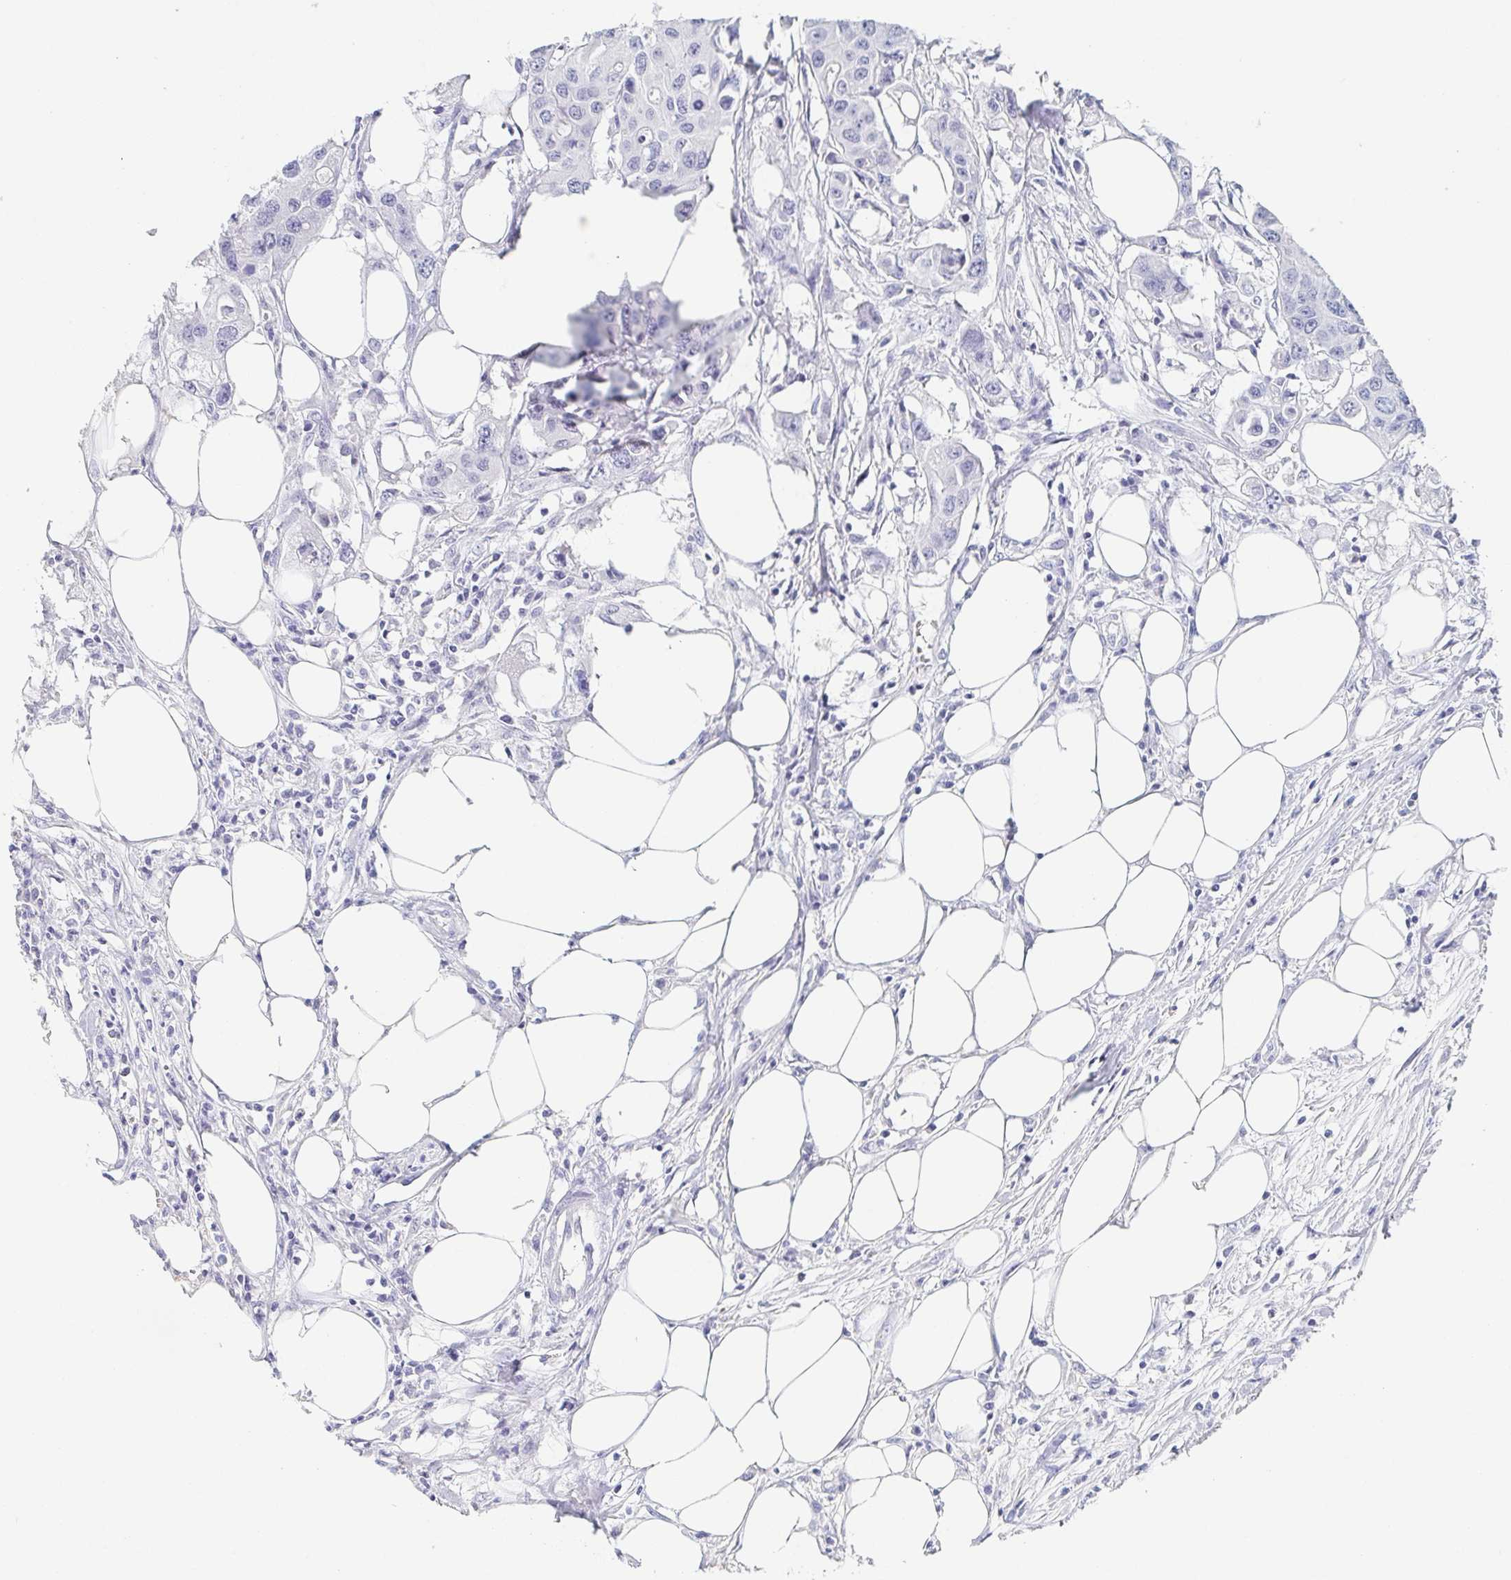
{"staining": {"intensity": "negative", "quantity": "none", "location": "none"}, "tissue": "colorectal cancer", "cell_type": "Tumor cells", "image_type": "cancer", "snomed": [{"axis": "morphology", "description": "Adenocarcinoma, NOS"}, {"axis": "topography", "description": "Colon"}], "caption": "A histopathology image of adenocarcinoma (colorectal) stained for a protein demonstrates no brown staining in tumor cells.", "gene": "ITLN1", "patient": {"sex": "male", "age": 77}}